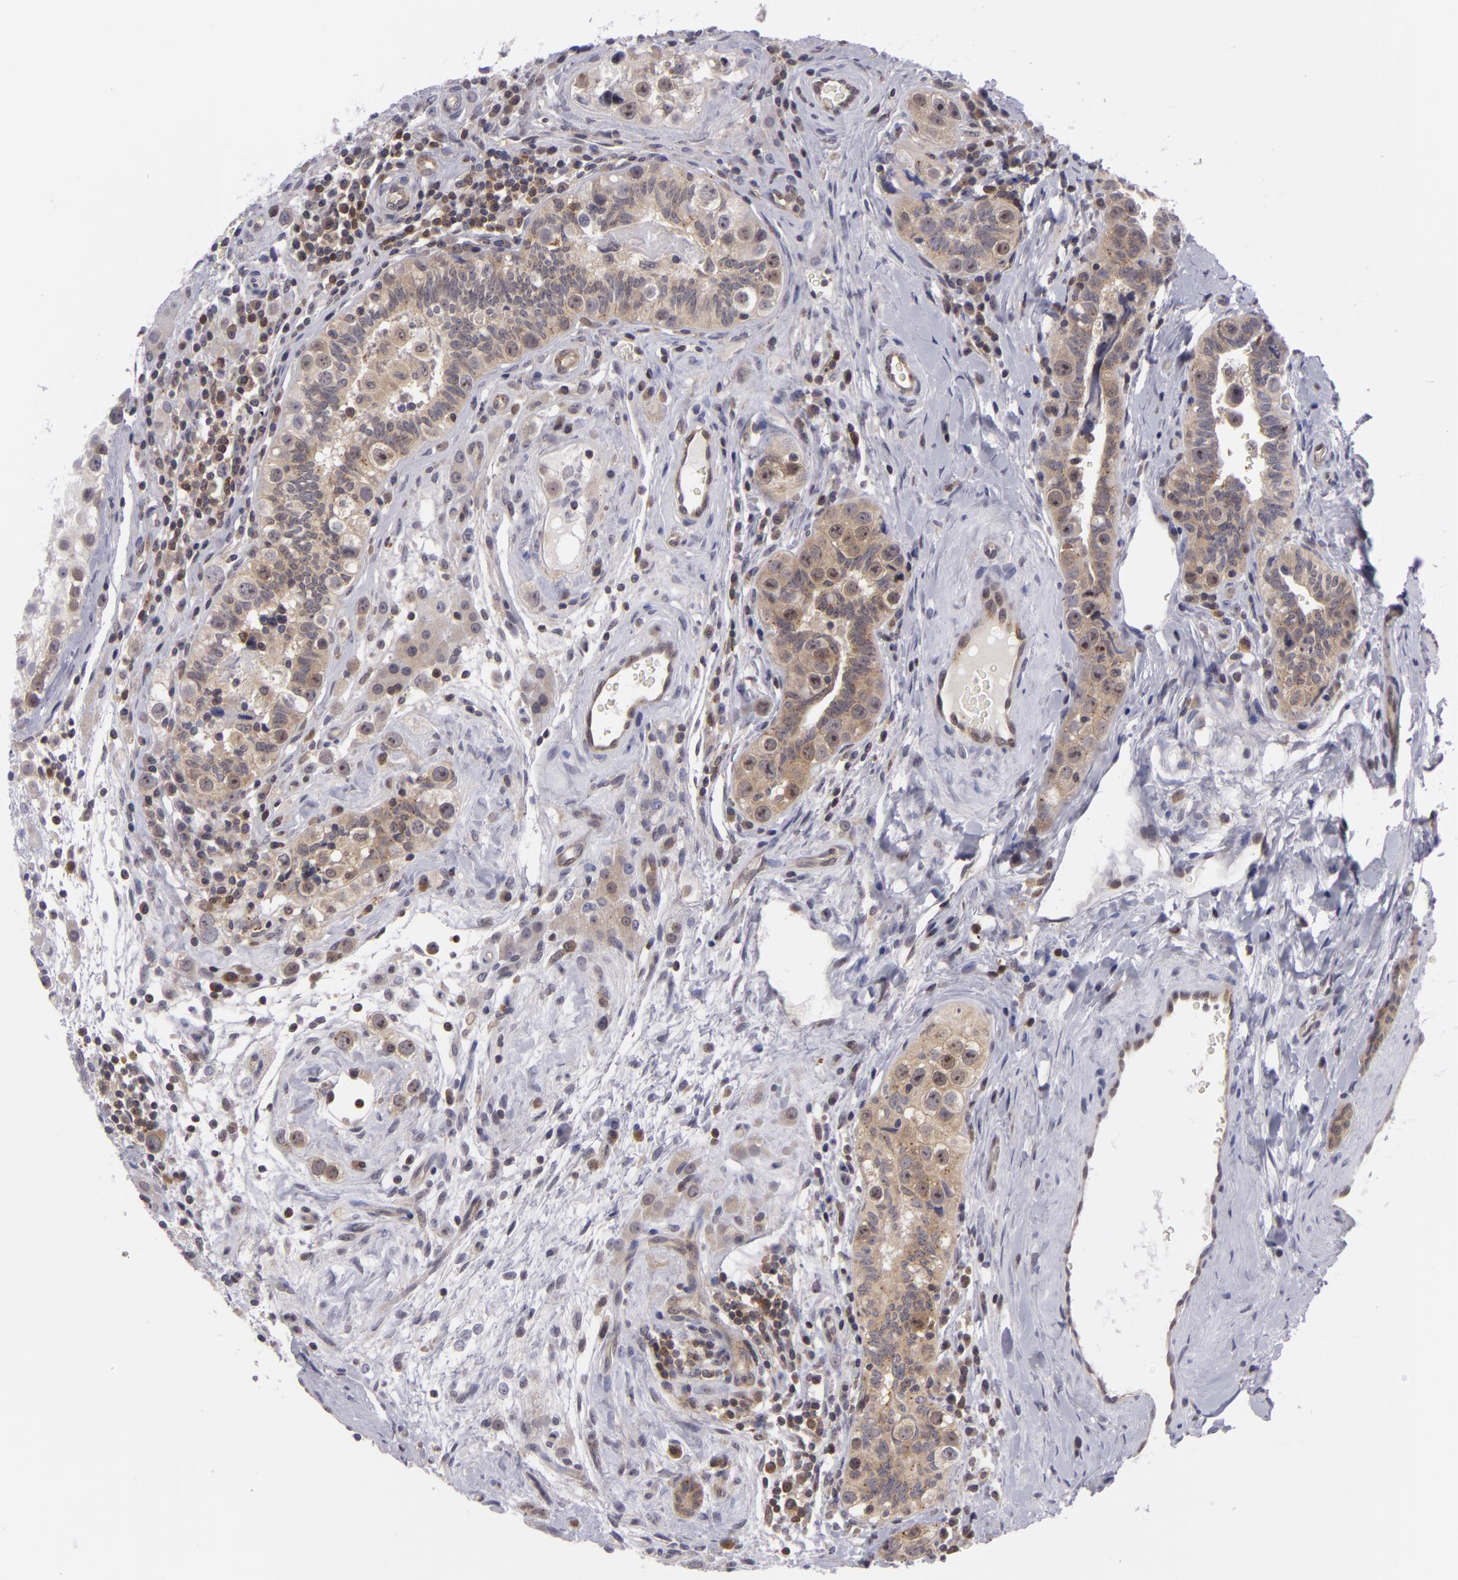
{"staining": {"intensity": "weak", "quantity": "25%-75%", "location": "cytoplasmic/membranous"}, "tissue": "testis cancer", "cell_type": "Tumor cells", "image_type": "cancer", "snomed": [{"axis": "morphology", "description": "Seminoma, NOS"}, {"axis": "topography", "description": "Testis"}], "caption": "Tumor cells display low levels of weak cytoplasmic/membranous expression in about 25%-75% of cells in seminoma (testis). (DAB (3,3'-diaminobenzidine) = brown stain, brightfield microscopy at high magnification).", "gene": "BCL10", "patient": {"sex": "male", "age": 32}}